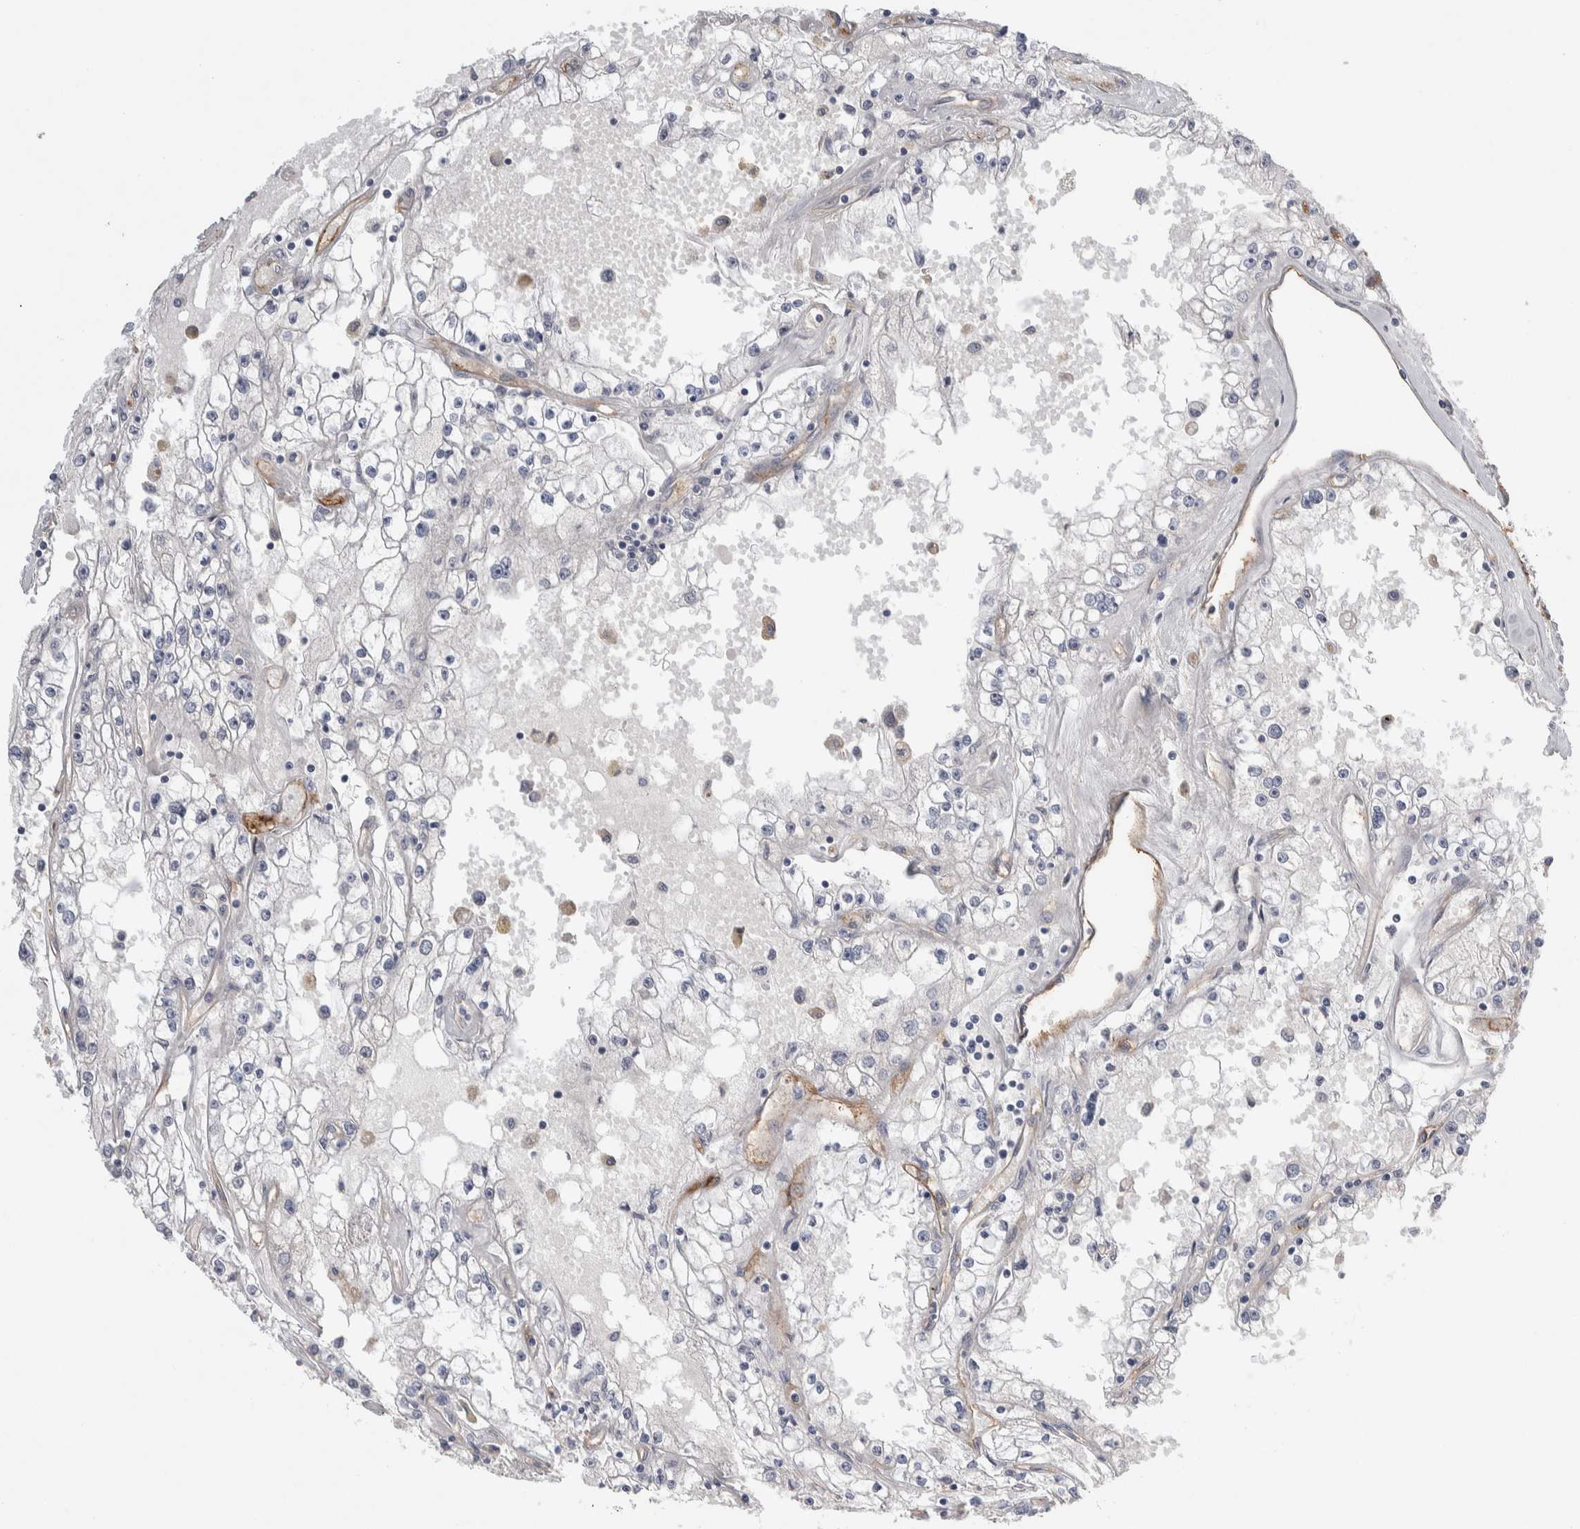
{"staining": {"intensity": "negative", "quantity": "none", "location": "none"}, "tissue": "renal cancer", "cell_type": "Tumor cells", "image_type": "cancer", "snomed": [{"axis": "morphology", "description": "Adenocarcinoma, NOS"}, {"axis": "topography", "description": "Kidney"}], "caption": "Renal cancer (adenocarcinoma) was stained to show a protein in brown. There is no significant positivity in tumor cells.", "gene": "CEP131", "patient": {"sex": "male", "age": 56}}